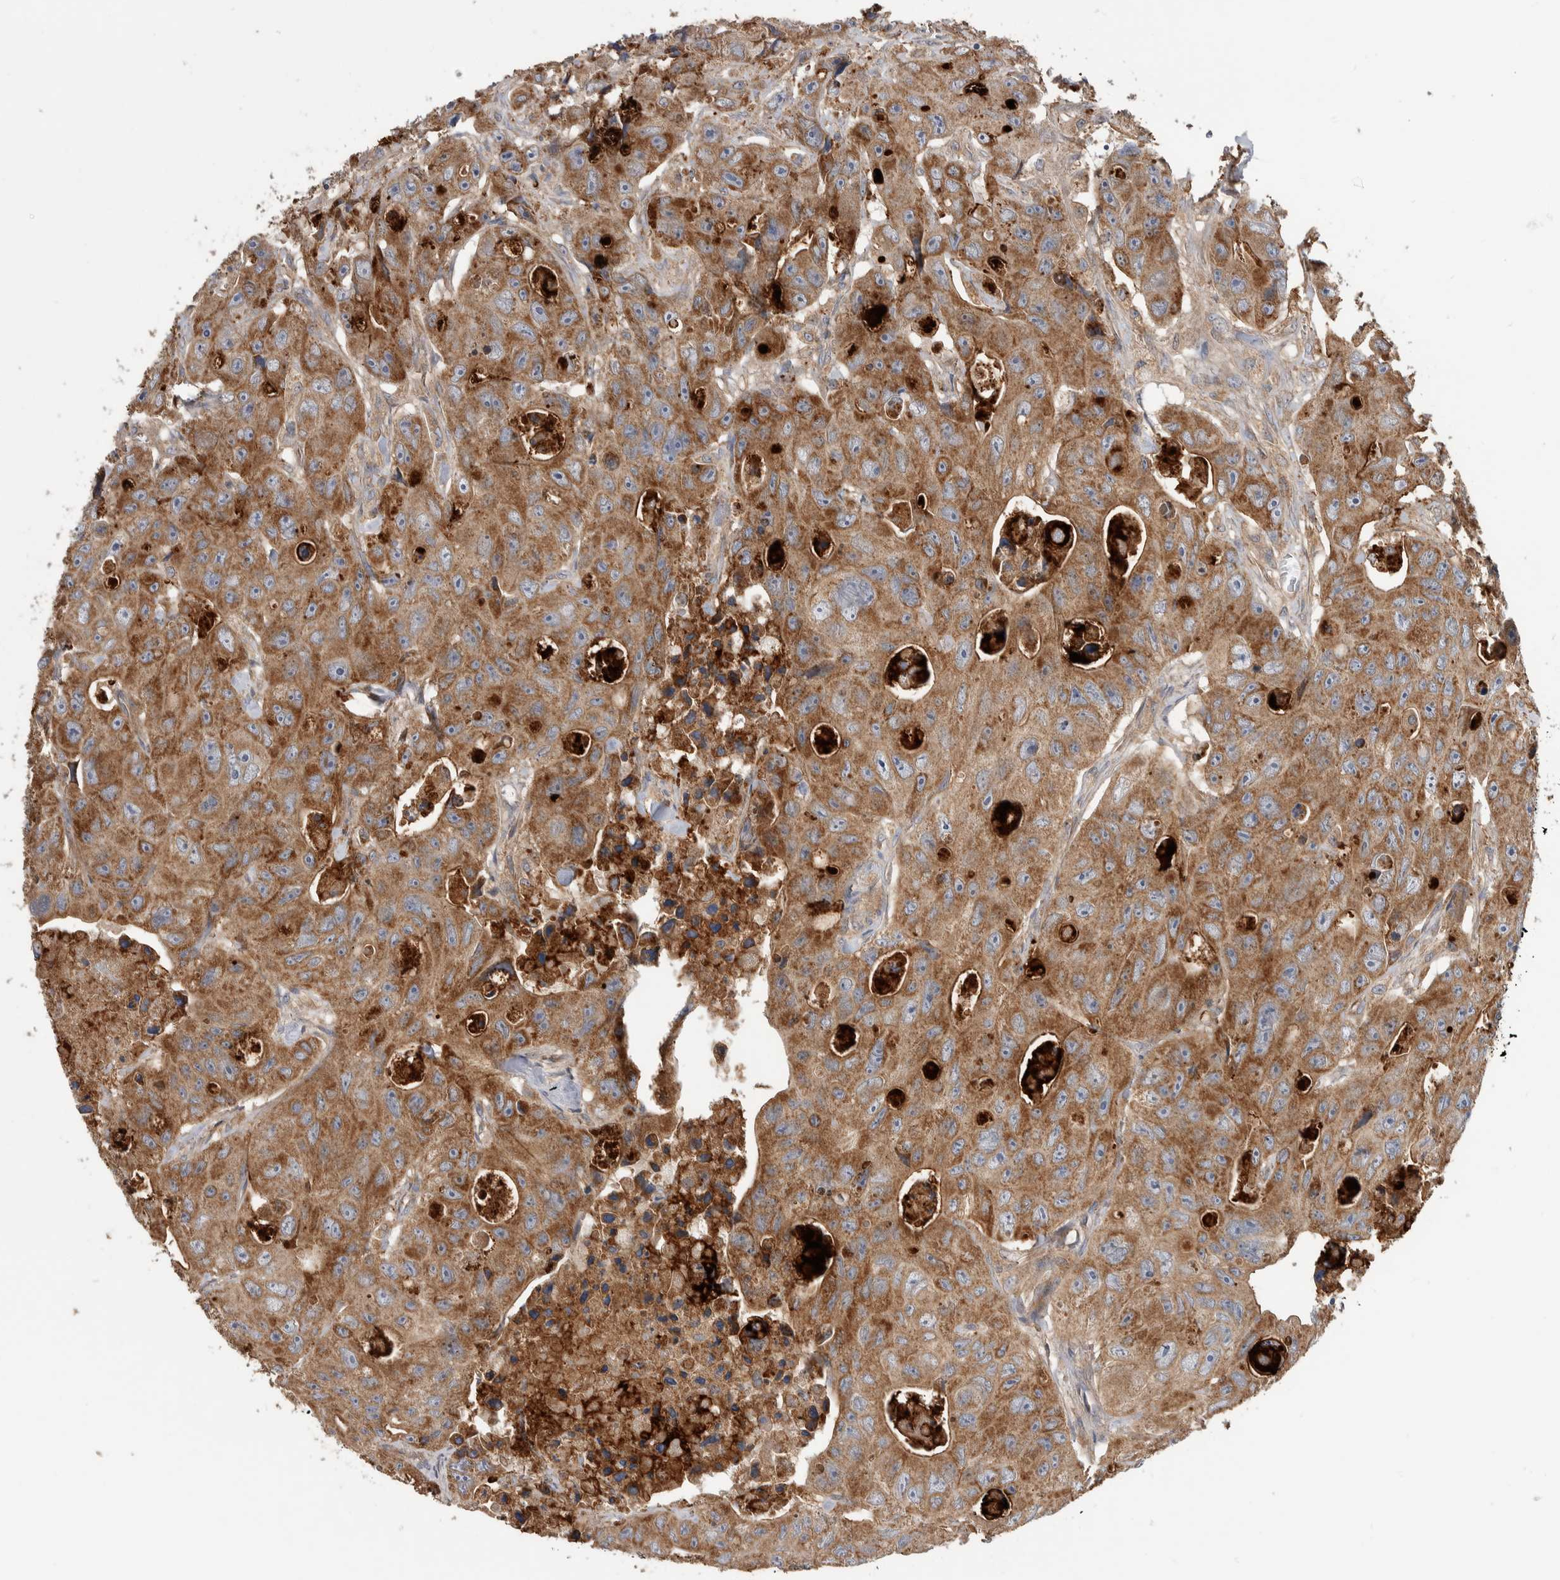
{"staining": {"intensity": "moderate", "quantity": ">75%", "location": "cytoplasmic/membranous"}, "tissue": "colorectal cancer", "cell_type": "Tumor cells", "image_type": "cancer", "snomed": [{"axis": "morphology", "description": "Adenocarcinoma, NOS"}, {"axis": "topography", "description": "Colon"}], "caption": "Protein staining by immunohistochemistry displays moderate cytoplasmic/membranous expression in approximately >75% of tumor cells in adenocarcinoma (colorectal).", "gene": "SDCBP", "patient": {"sex": "female", "age": 46}}